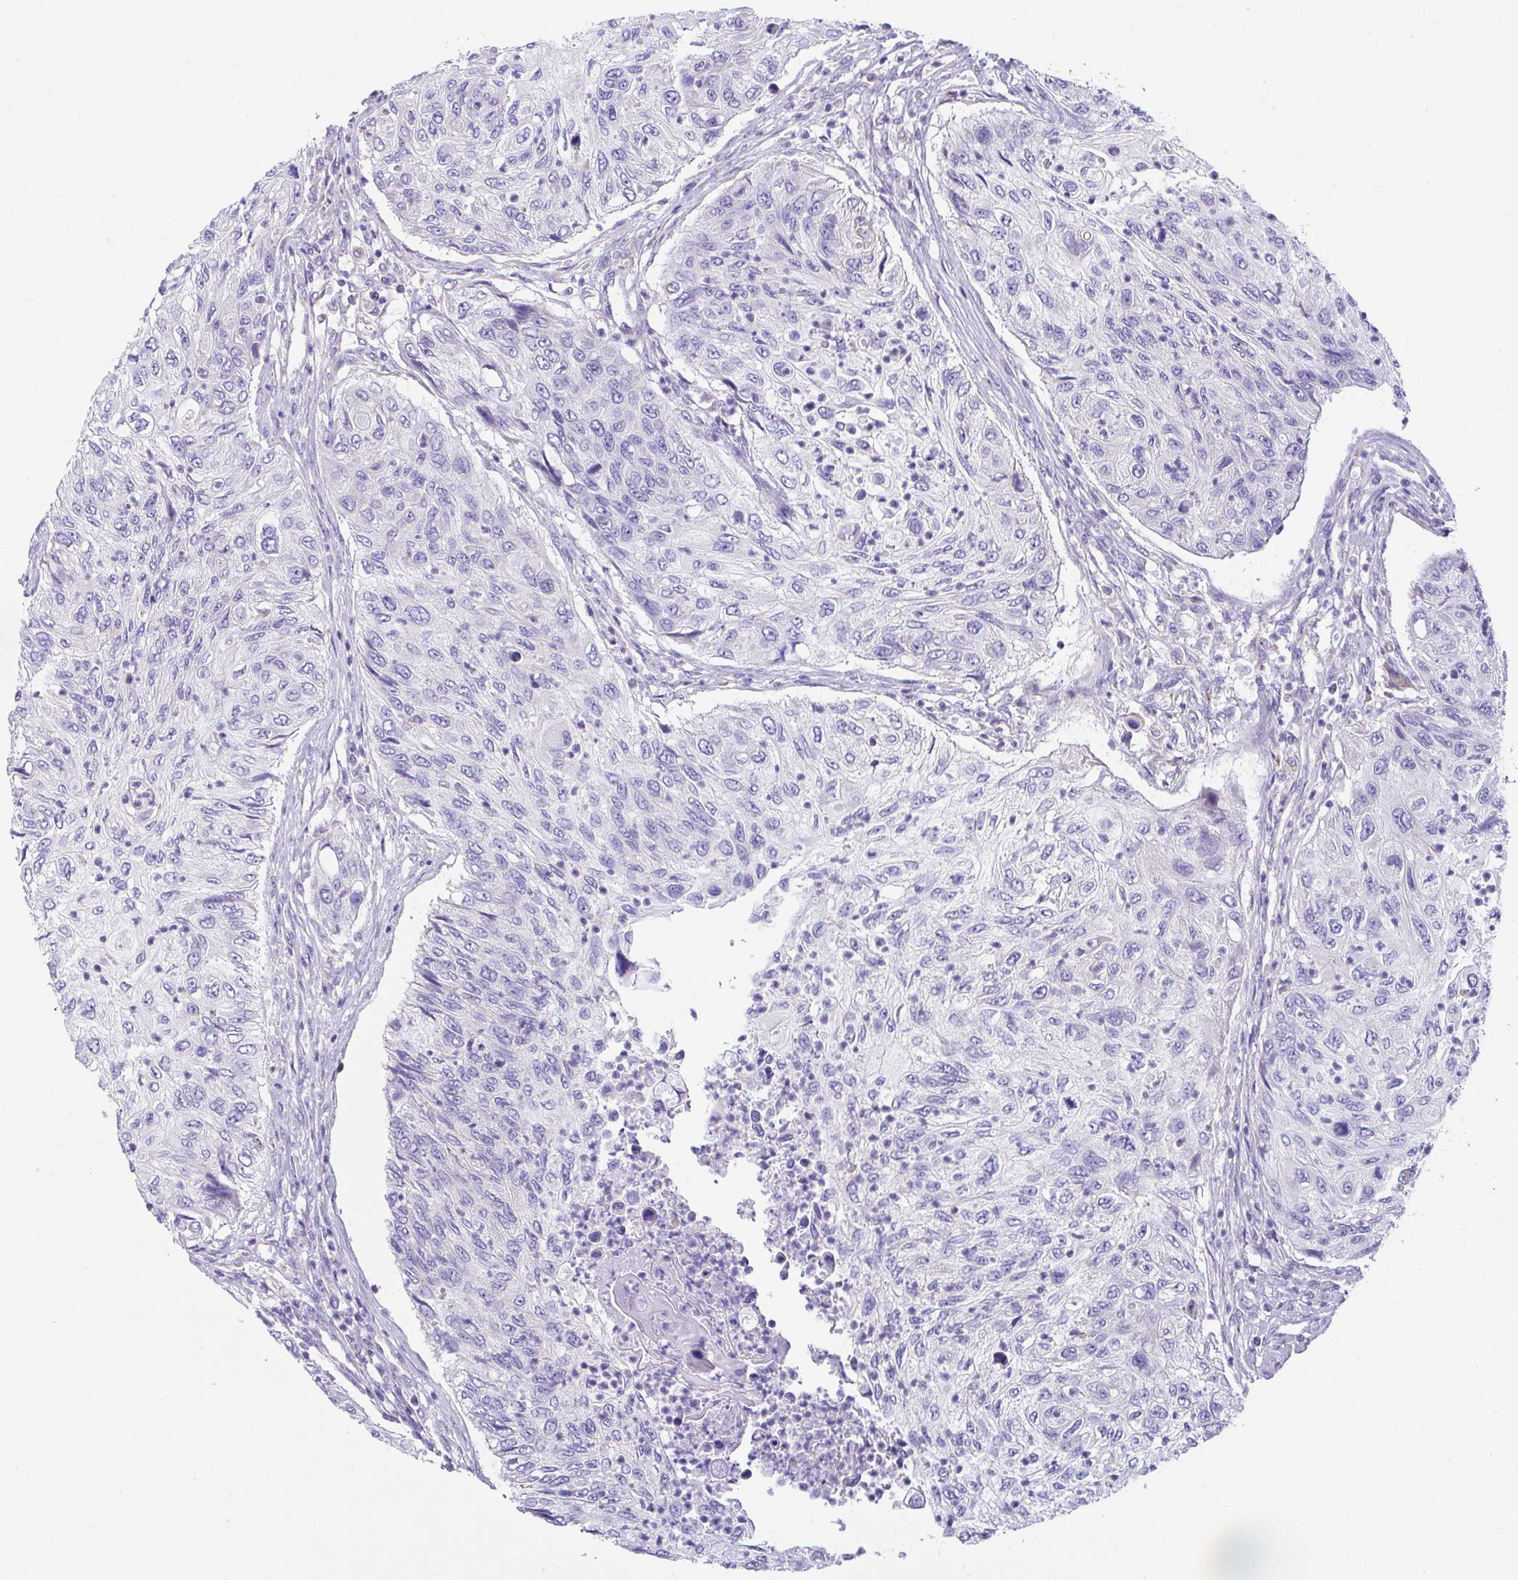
{"staining": {"intensity": "negative", "quantity": "none", "location": "none"}, "tissue": "urothelial cancer", "cell_type": "Tumor cells", "image_type": "cancer", "snomed": [{"axis": "morphology", "description": "Urothelial carcinoma, High grade"}, {"axis": "topography", "description": "Urinary bladder"}], "caption": "Image shows no significant protein expression in tumor cells of urothelial cancer. Brightfield microscopy of IHC stained with DAB (brown) and hematoxylin (blue), captured at high magnification.", "gene": "NLRP8", "patient": {"sex": "female", "age": 60}}